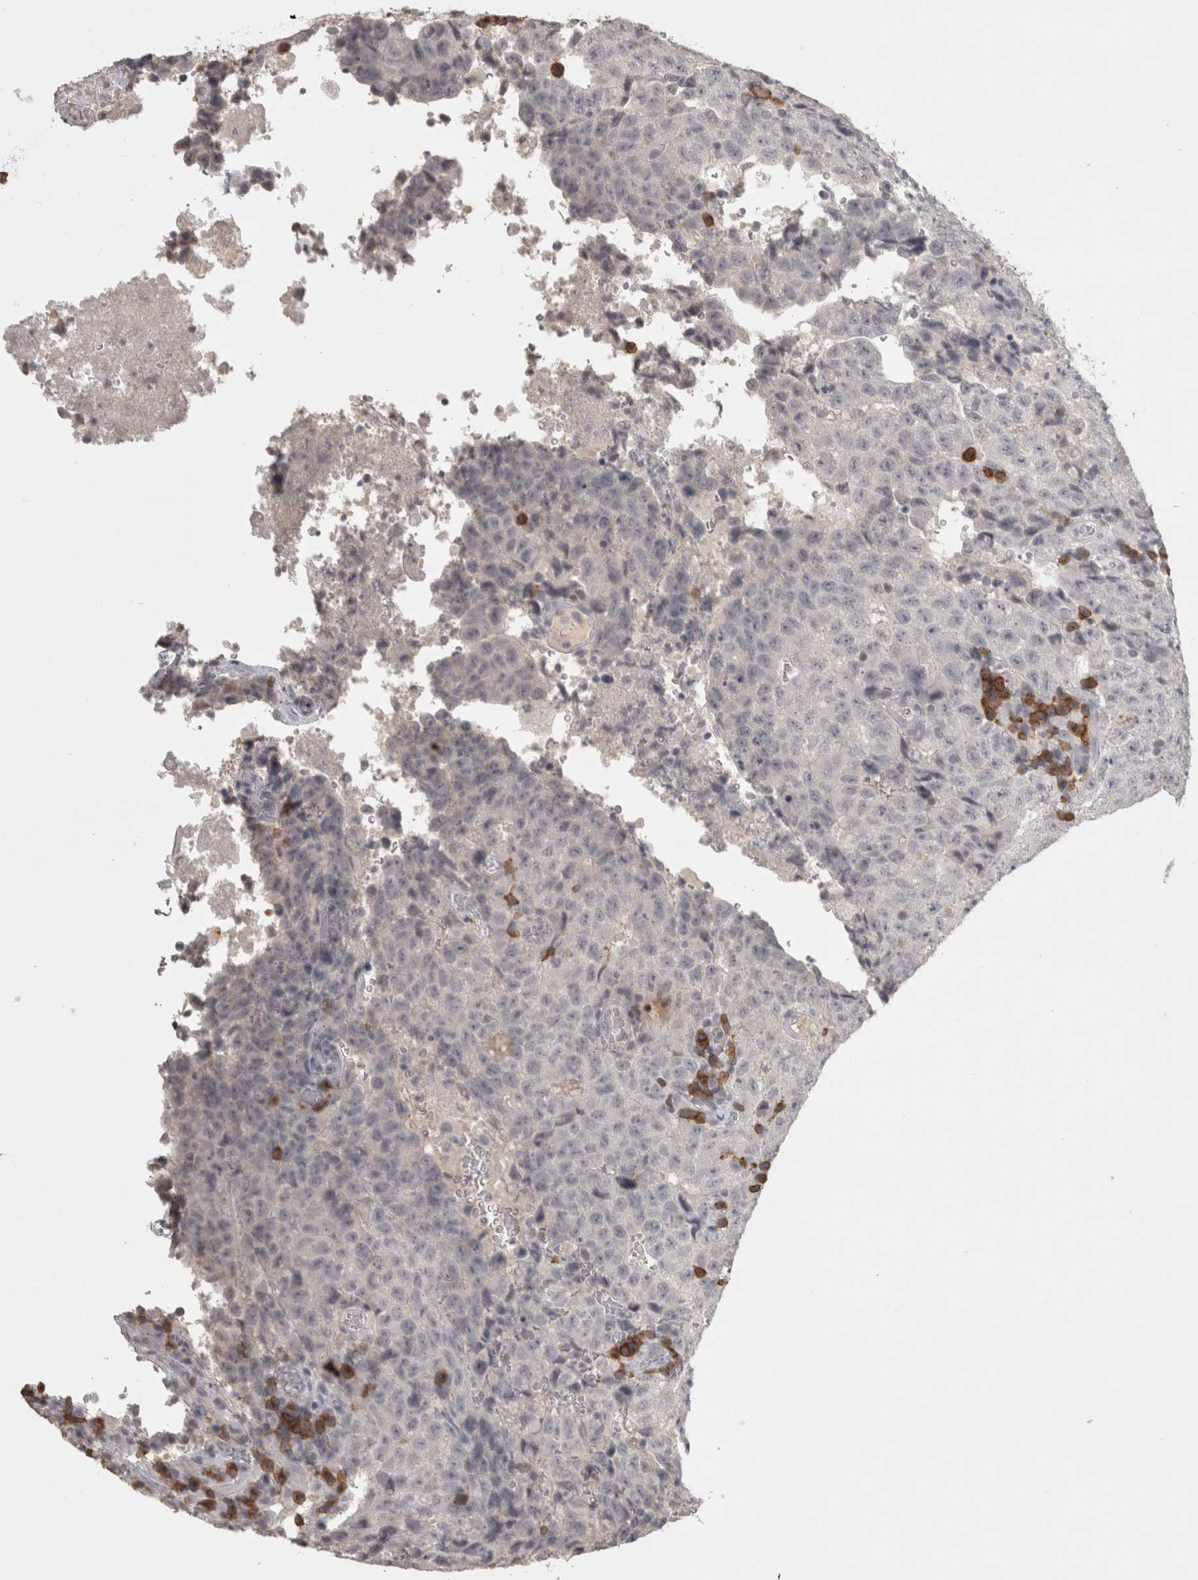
{"staining": {"intensity": "negative", "quantity": "none", "location": "none"}, "tissue": "testis cancer", "cell_type": "Tumor cells", "image_type": "cancer", "snomed": [{"axis": "morphology", "description": "Necrosis, NOS"}, {"axis": "morphology", "description": "Carcinoma, Embryonal, NOS"}, {"axis": "topography", "description": "Testis"}], "caption": "Immunohistochemical staining of human testis embryonal carcinoma reveals no significant expression in tumor cells.", "gene": "LAX1", "patient": {"sex": "male", "age": 19}}